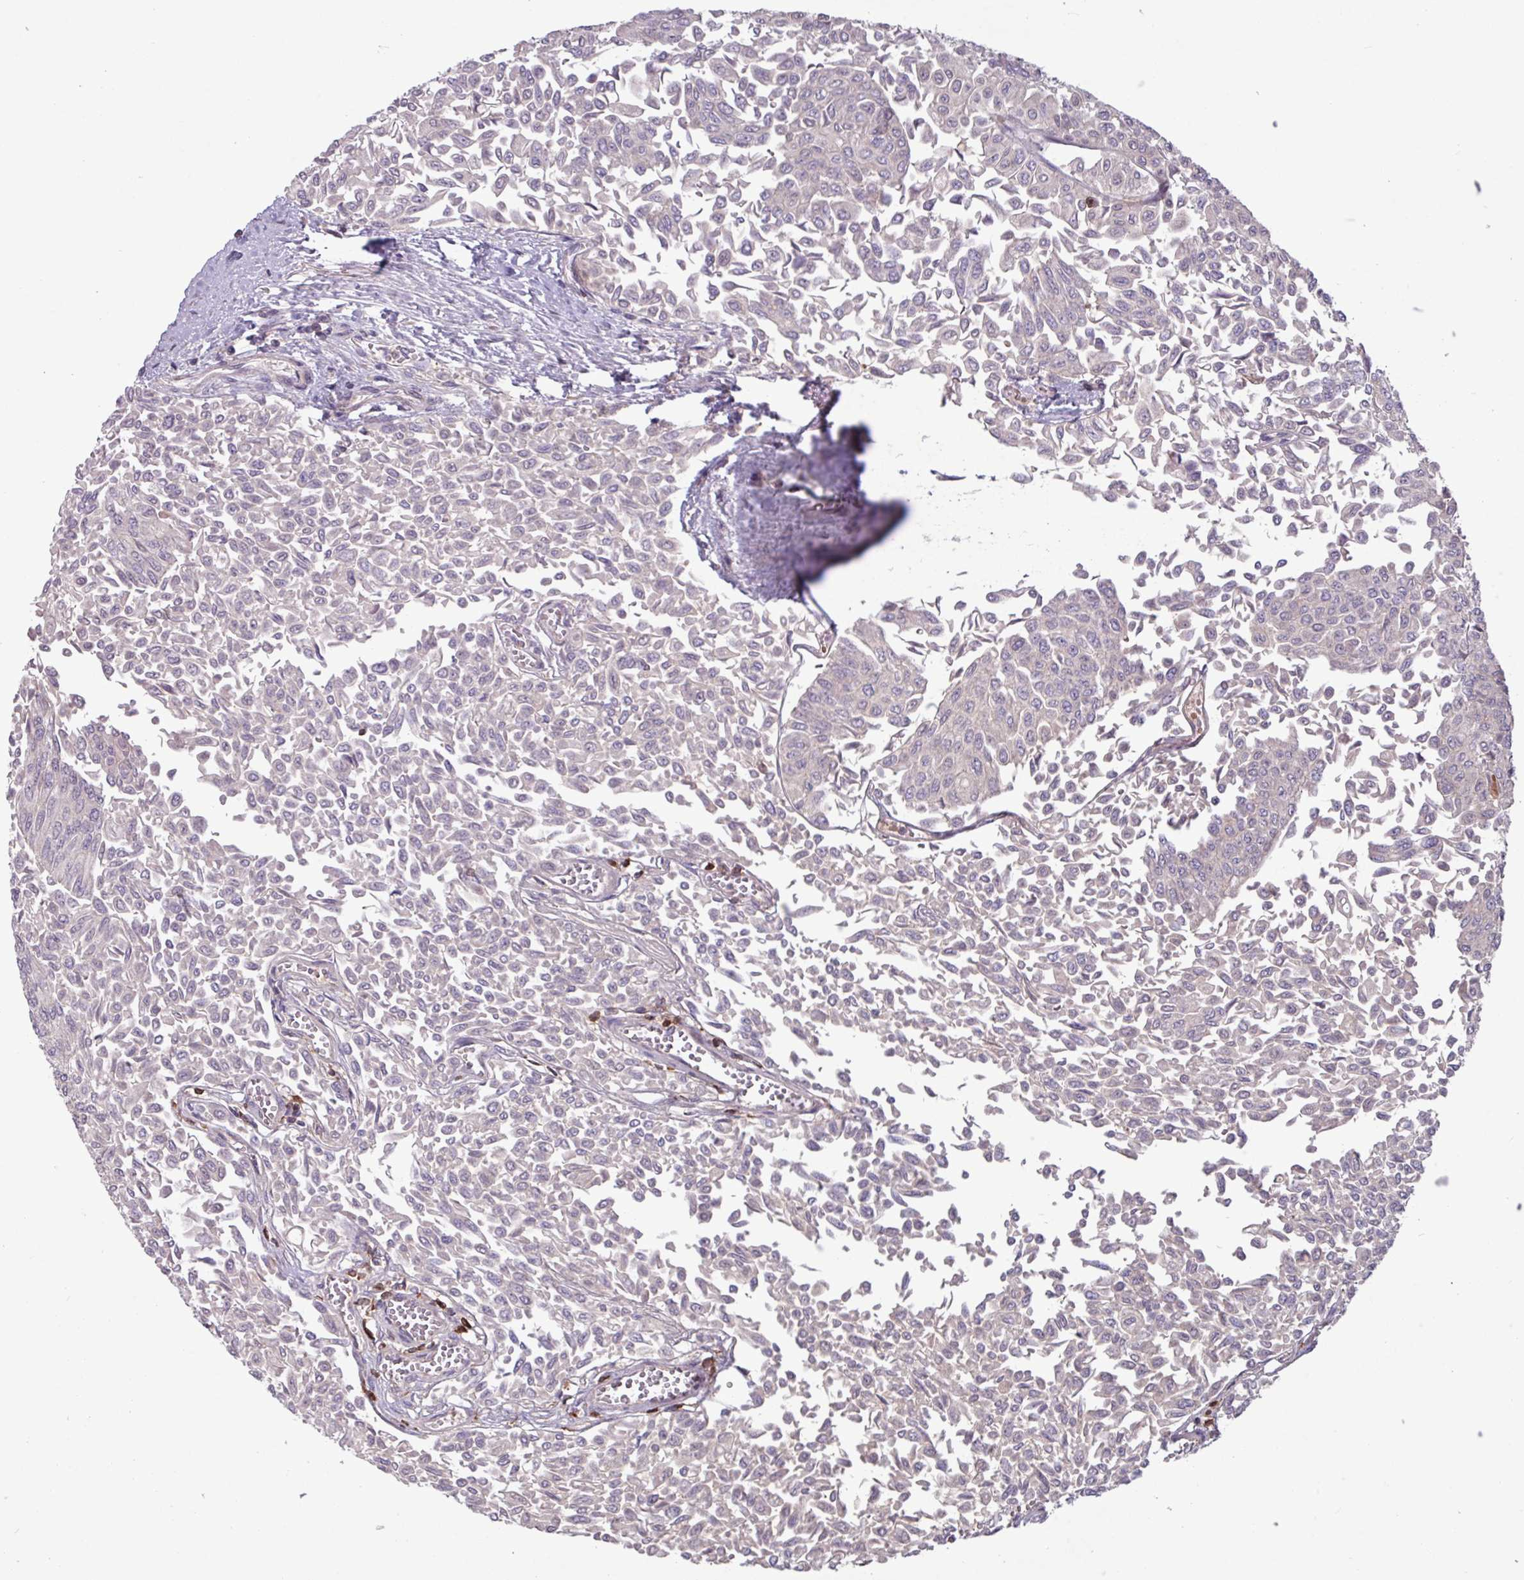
{"staining": {"intensity": "negative", "quantity": "none", "location": "none"}, "tissue": "urothelial cancer", "cell_type": "Tumor cells", "image_type": "cancer", "snomed": [{"axis": "morphology", "description": "Urothelial carcinoma, NOS"}, {"axis": "topography", "description": "Urinary bladder"}], "caption": "High power microscopy micrograph of an immunohistochemistry photomicrograph of urothelial cancer, revealing no significant positivity in tumor cells.", "gene": "SEC61G", "patient": {"sex": "male", "age": 59}}